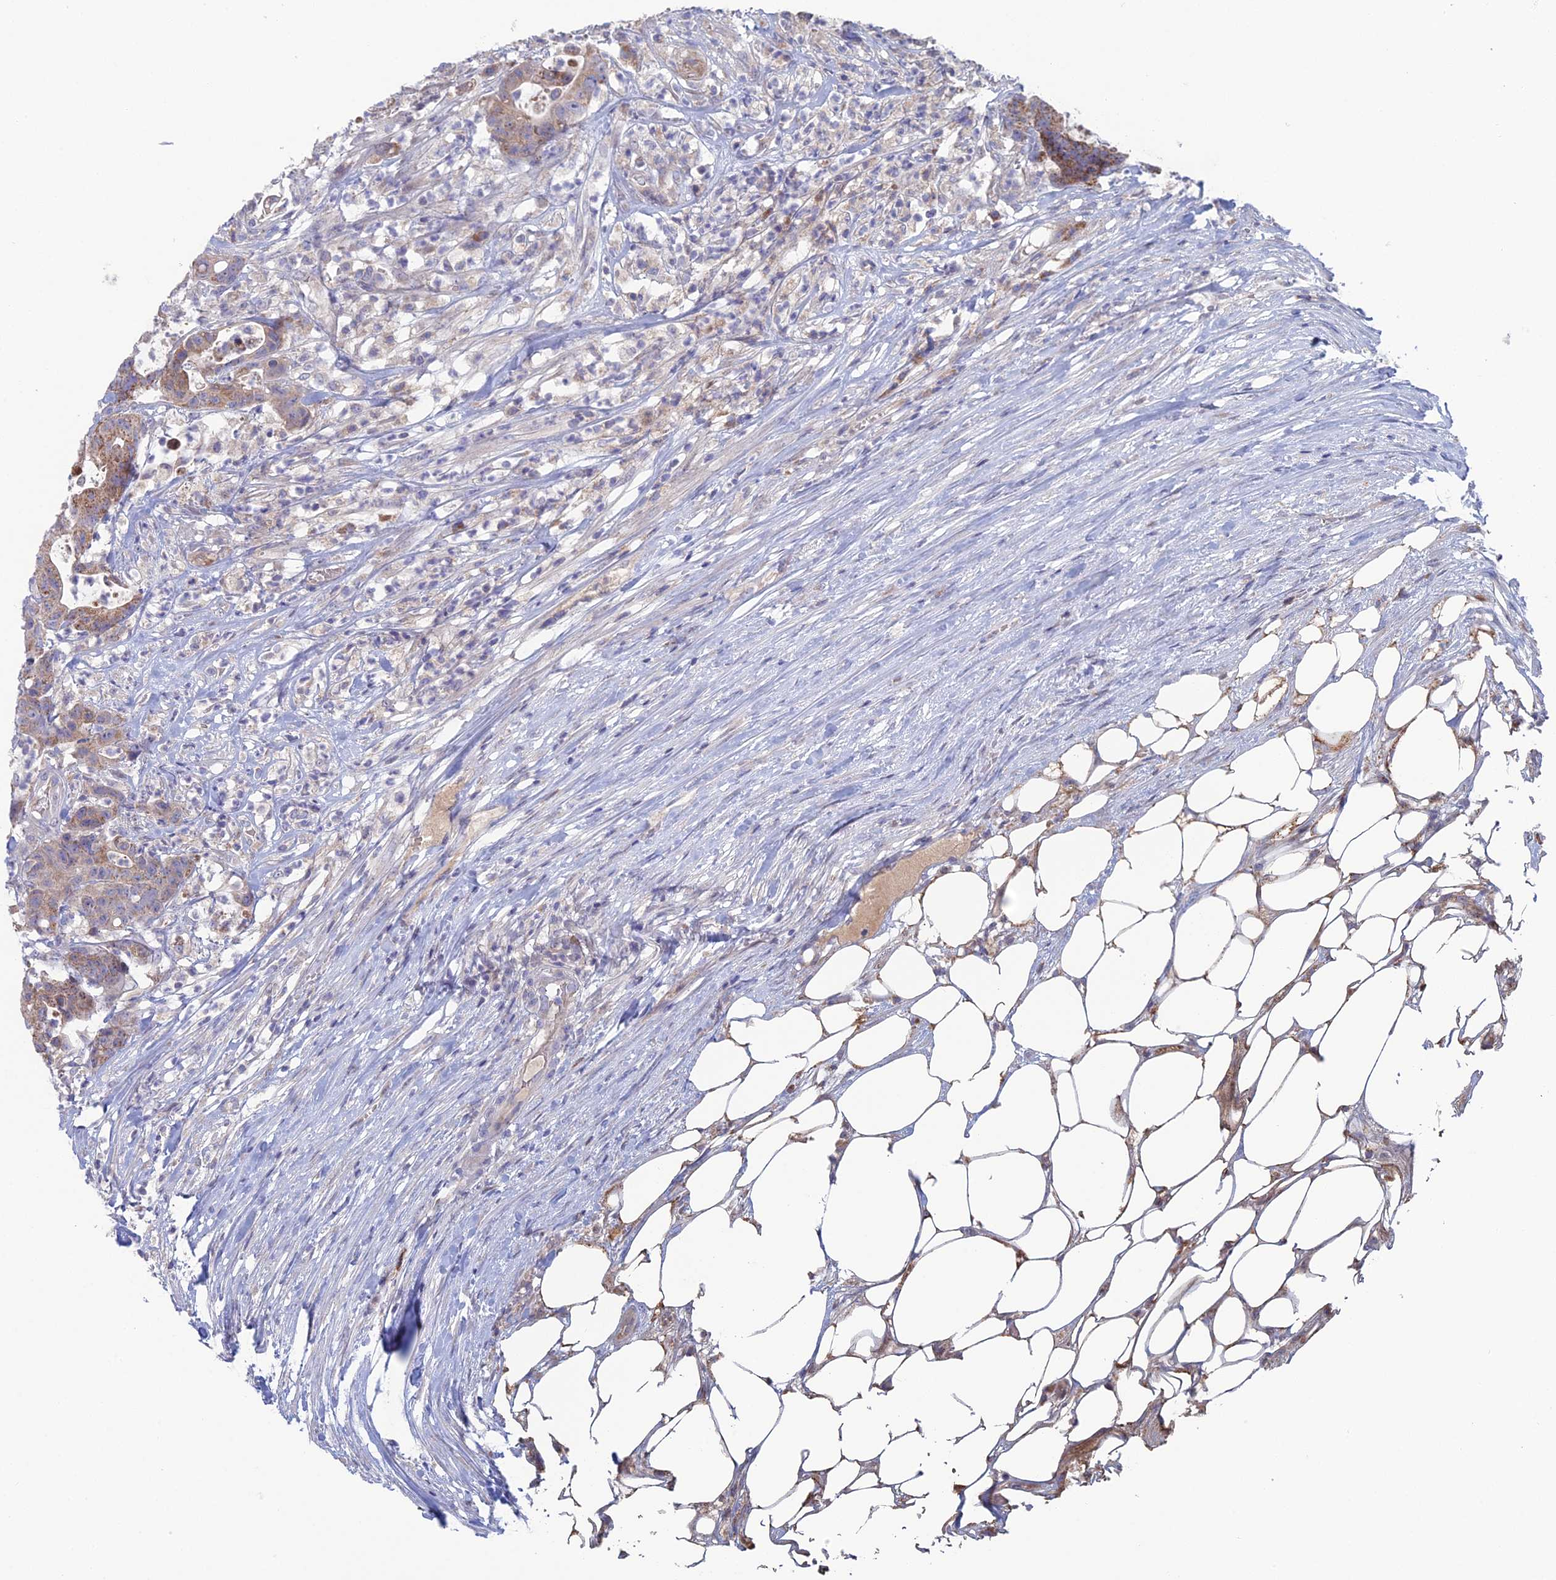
{"staining": {"intensity": "moderate", "quantity": "25%-75%", "location": "cytoplasmic/membranous"}, "tissue": "colorectal cancer", "cell_type": "Tumor cells", "image_type": "cancer", "snomed": [{"axis": "morphology", "description": "Adenocarcinoma, NOS"}, {"axis": "topography", "description": "Colon"}], "caption": "High-magnification brightfield microscopy of colorectal cancer (adenocarcinoma) stained with DAB (3,3'-diaminobenzidine) (brown) and counterstained with hematoxylin (blue). tumor cells exhibit moderate cytoplasmic/membranous expression is present in about25%-75% of cells.", "gene": "ARL16", "patient": {"sex": "female", "age": 84}}